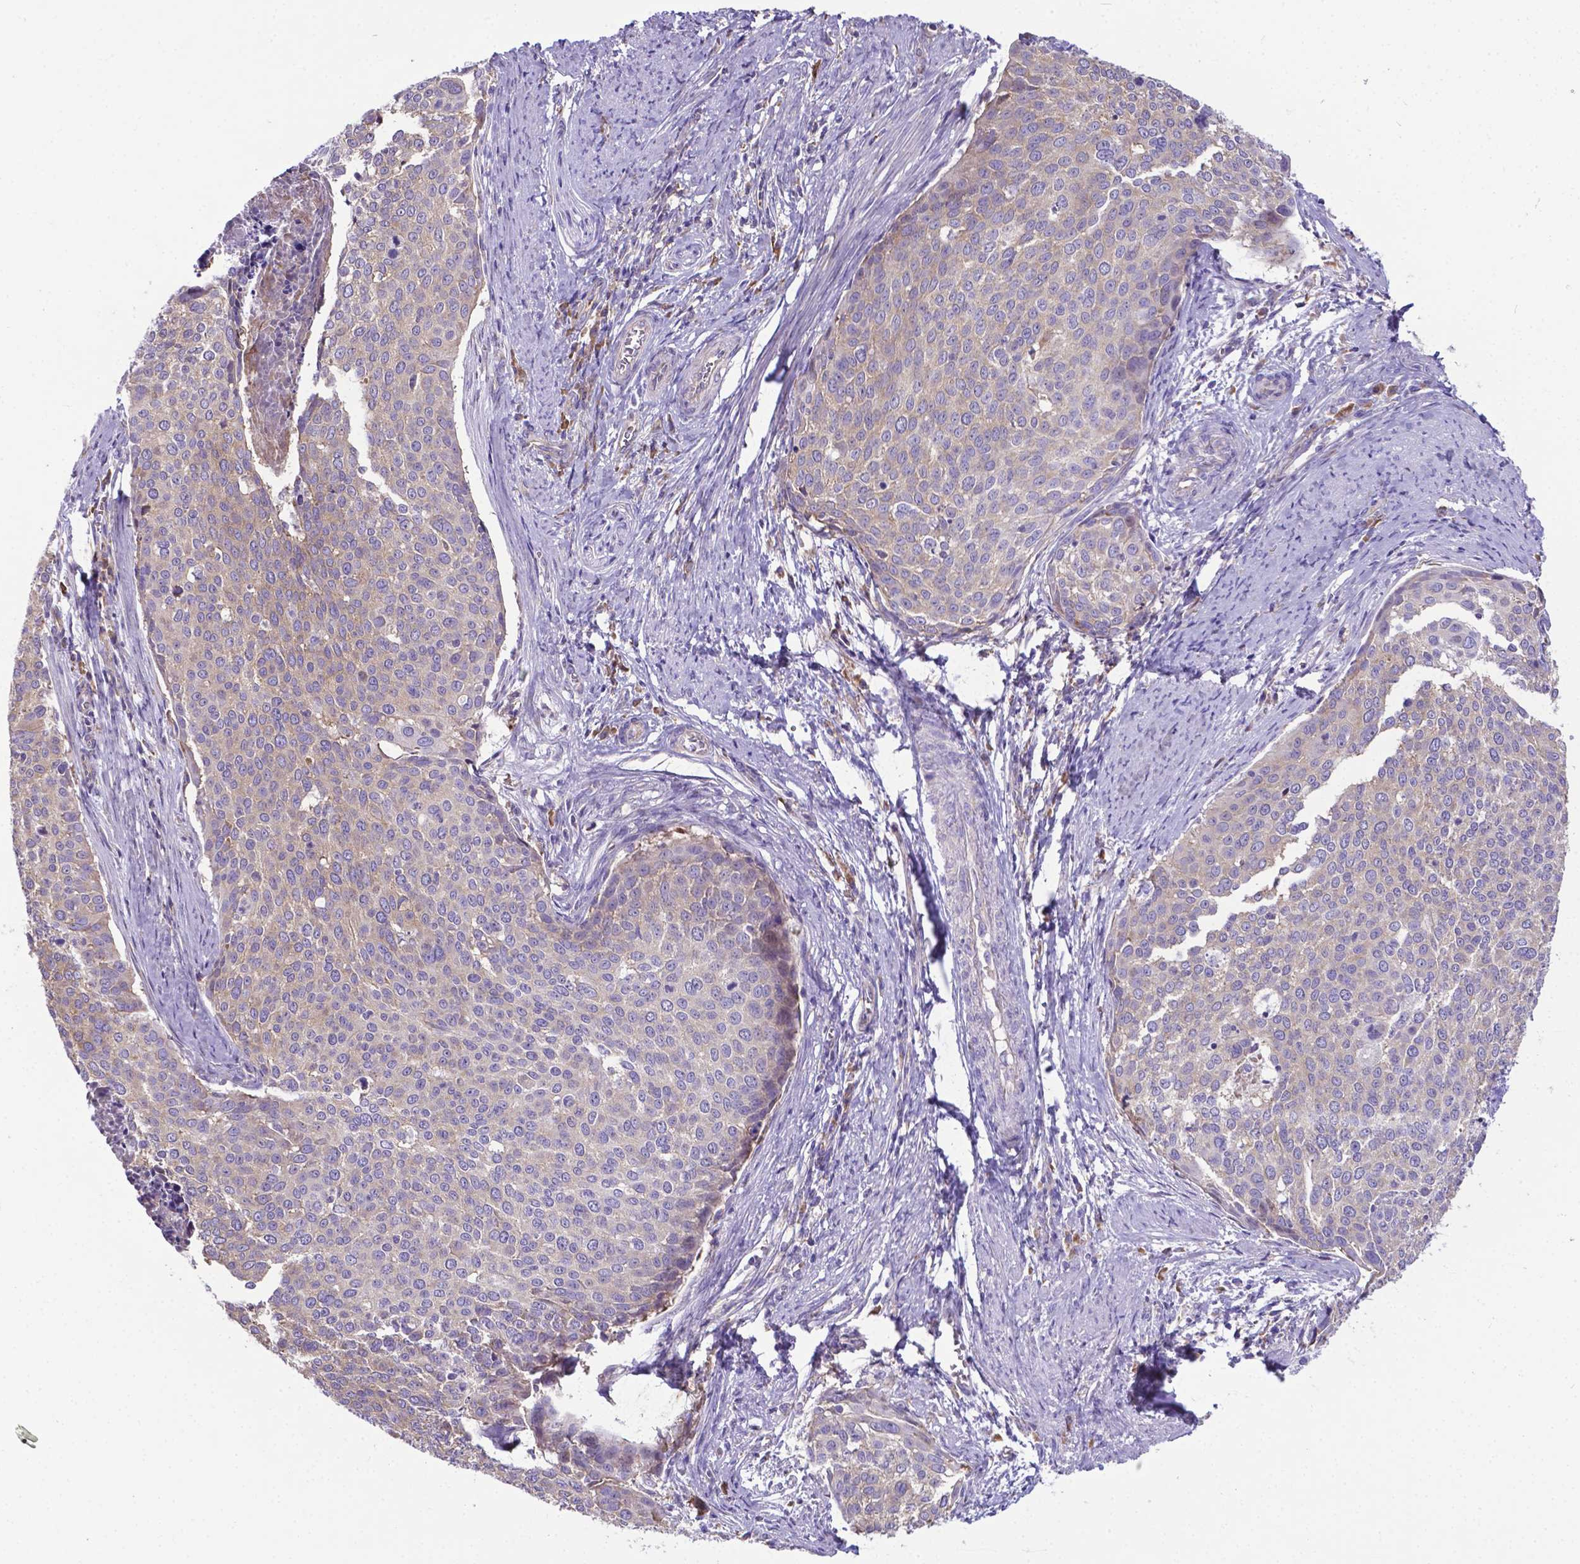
{"staining": {"intensity": "weak", "quantity": "25%-75%", "location": "cytoplasmic/membranous"}, "tissue": "cervical cancer", "cell_type": "Tumor cells", "image_type": "cancer", "snomed": [{"axis": "morphology", "description": "Squamous cell carcinoma, NOS"}, {"axis": "topography", "description": "Cervix"}], "caption": "A high-resolution micrograph shows immunohistochemistry staining of cervical squamous cell carcinoma, which shows weak cytoplasmic/membranous expression in about 25%-75% of tumor cells.", "gene": "RPL6", "patient": {"sex": "female", "age": 39}}